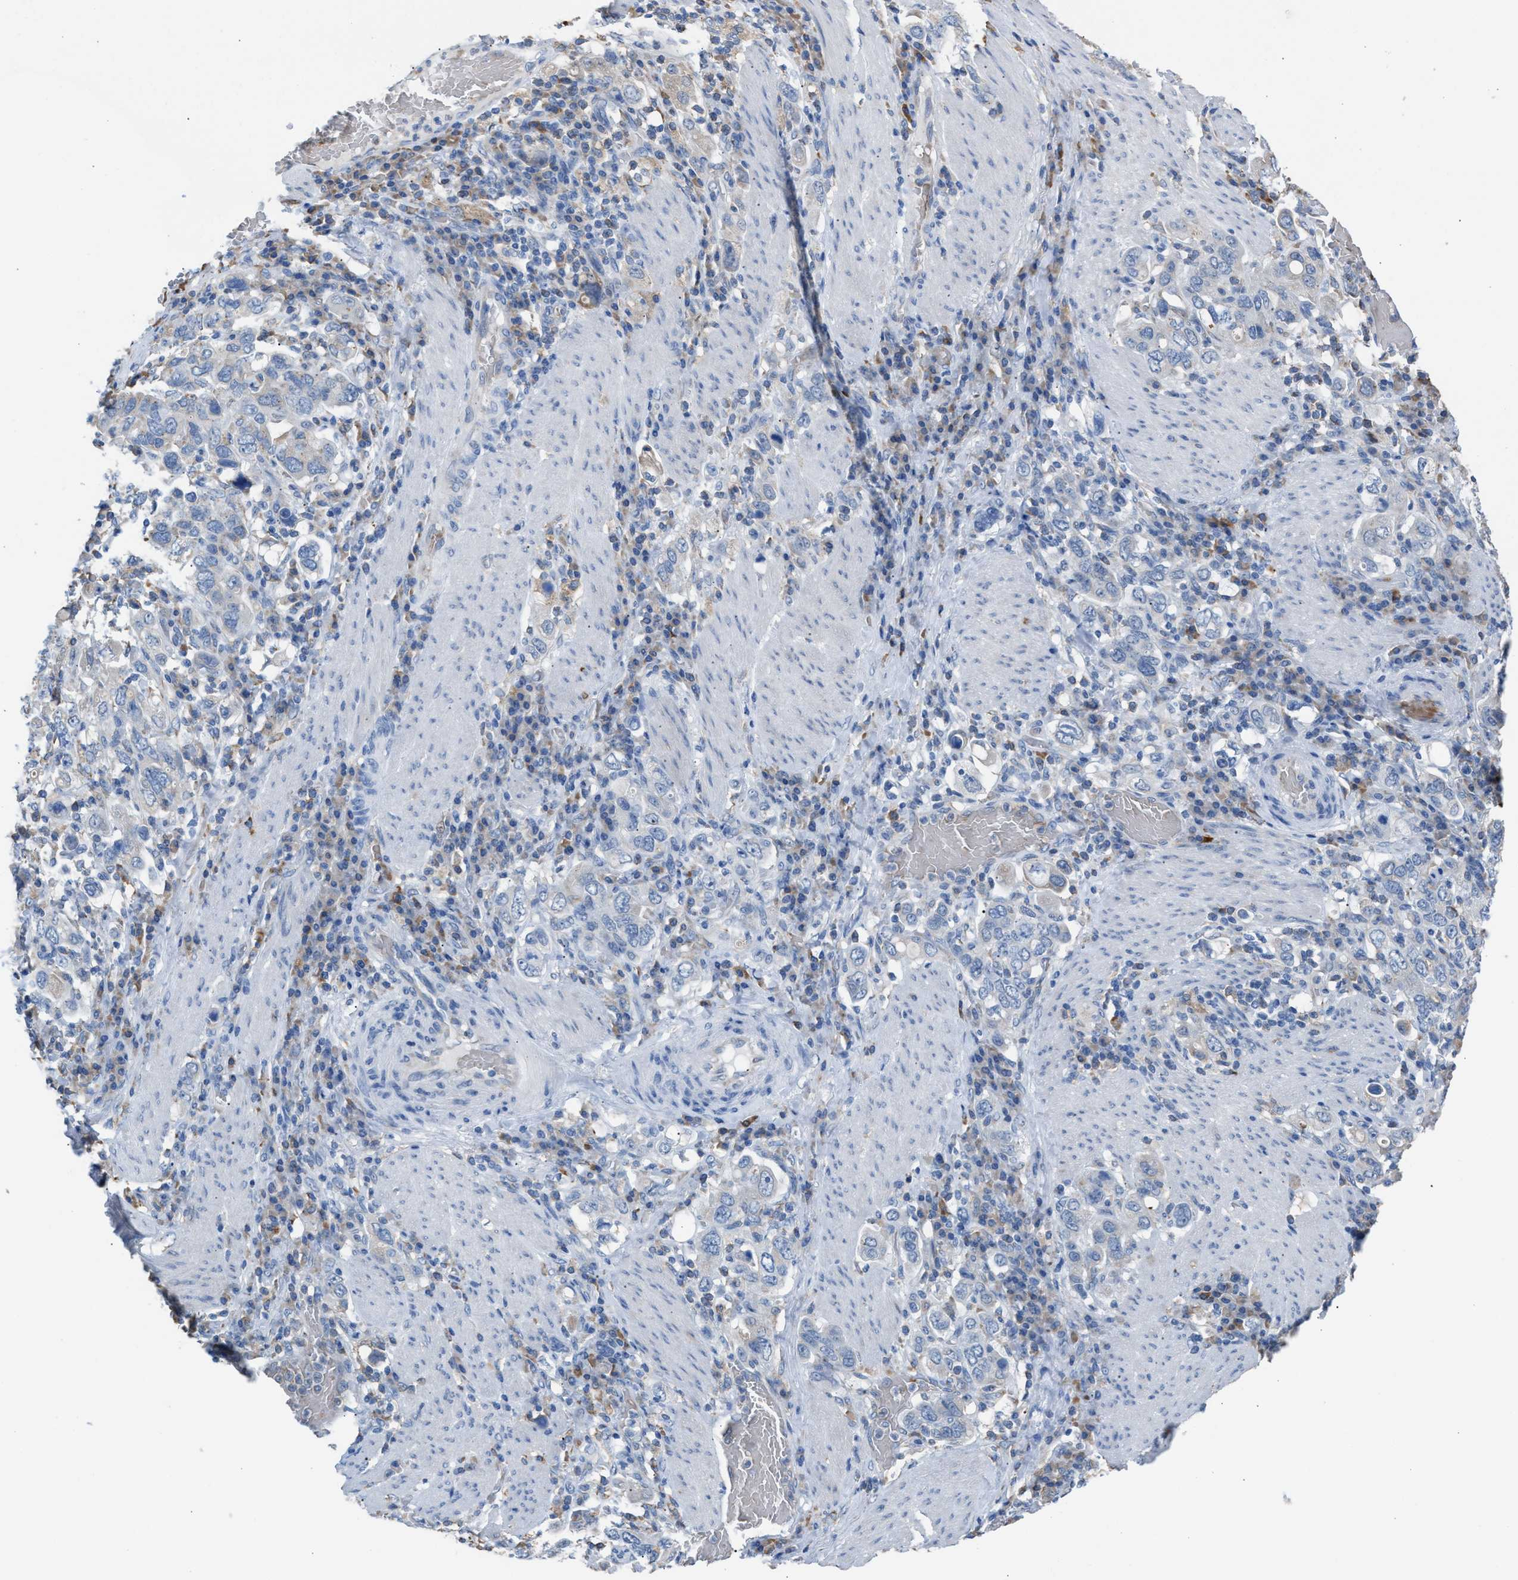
{"staining": {"intensity": "negative", "quantity": "none", "location": "none"}, "tissue": "stomach cancer", "cell_type": "Tumor cells", "image_type": "cancer", "snomed": [{"axis": "morphology", "description": "Adenocarcinoma, NOS"}, {"axis": "topography", "description": "Stomach, upper"}], "caption": "Tumor cells are negative for protein expression in human stomach adenocarcinoma. The staining is performed using DAB (3,3'-diaminobenzidine) brown chromogen with nuclei counter-stained in using hematoxylin.", "gene": "CA3", "patient": {"sex": "male", "age": 62}}